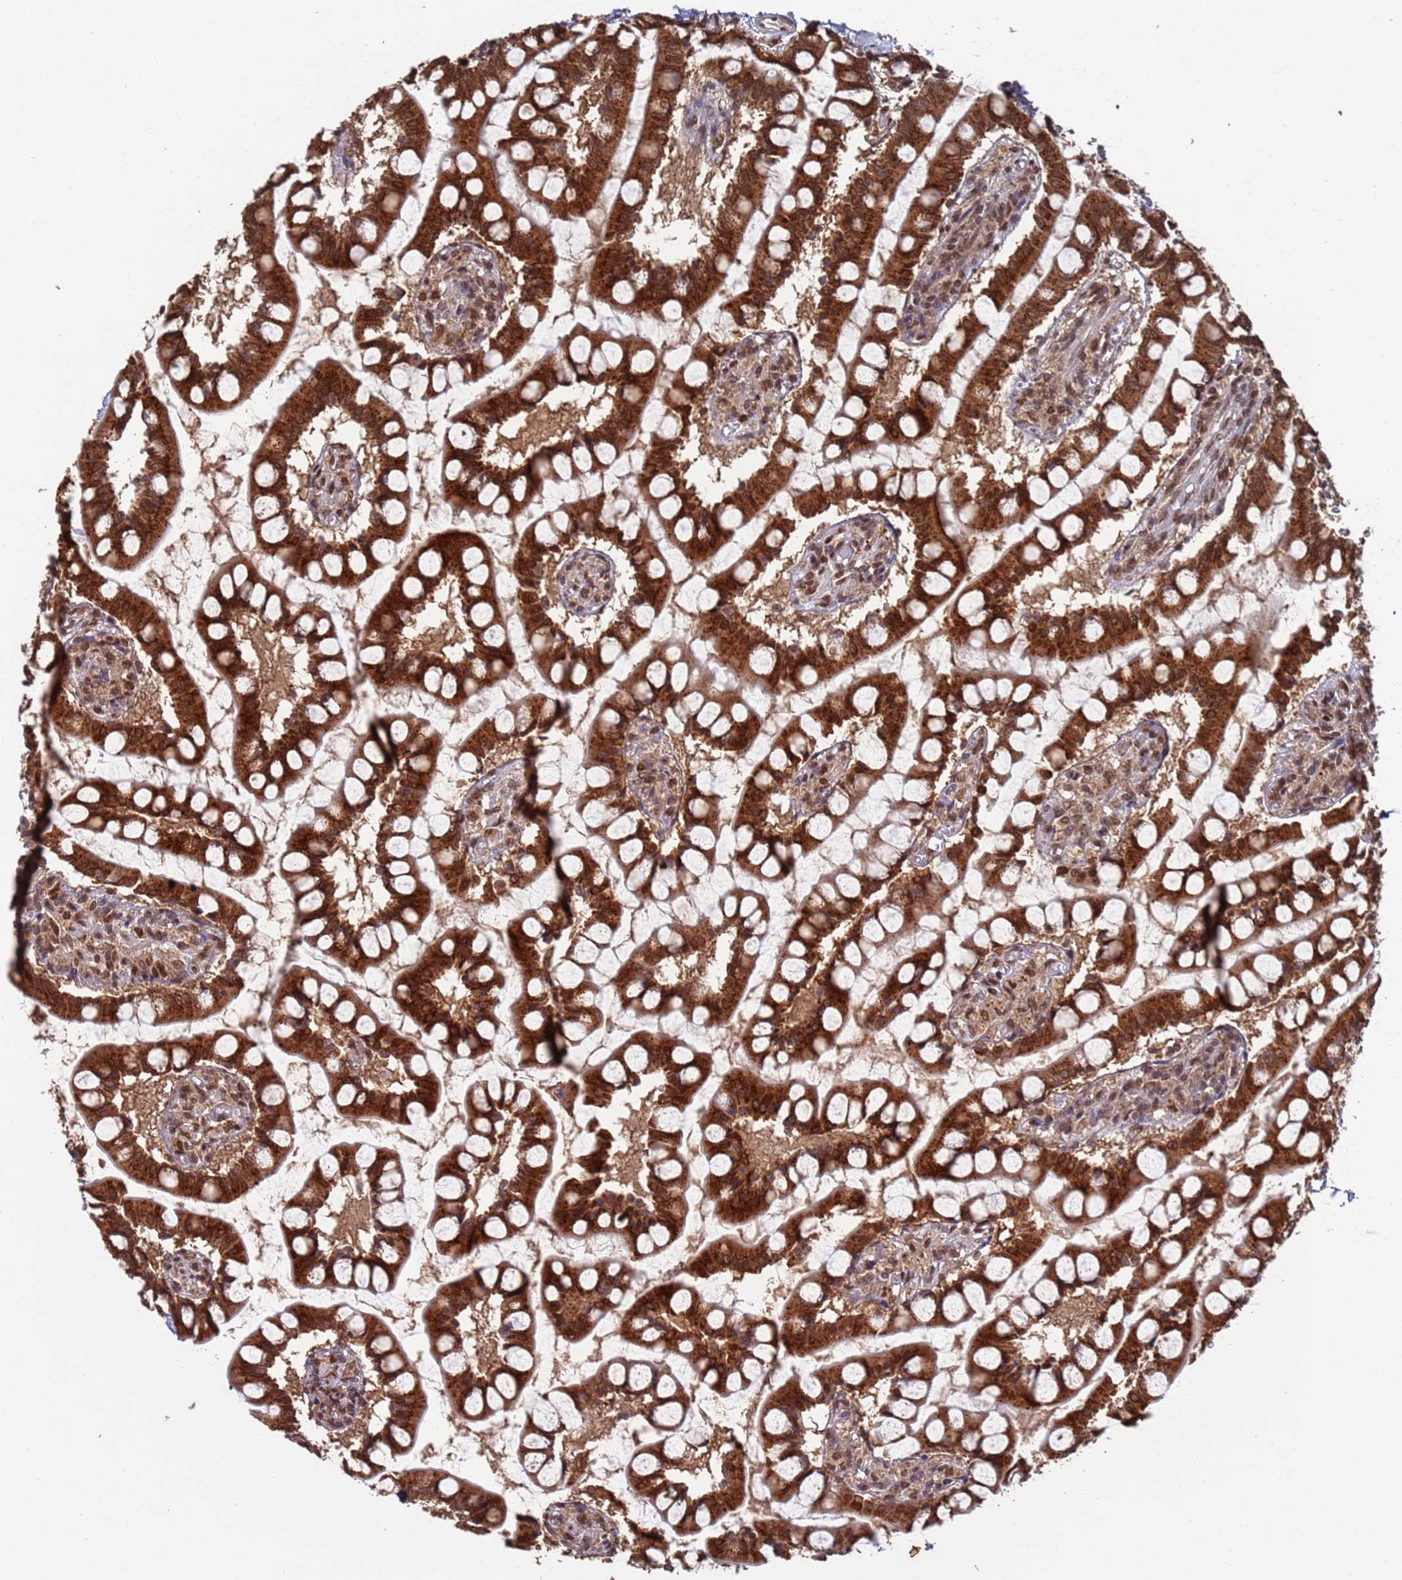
{"staining": {"intensity": "strong", "quantity": ">75%", "location": "cytoplasmic/membranous,nuclear"}, "tissue": "small intestine", "cell_type": "Glandular cells", "image_type": "normal", "snomed": [{"axis": "morphology", "description": "Normal tissue, NOS"}, {"axis": "topography", "description": "Small intestine"}], "caption": "Approximately >75% of glandular cells in benign human small intestine exhibit strong cytoplasmic/membranous,nuclear protein positivity as visualized by brown immunohistochemical staining.", "gene": "FUBP3", "patient": {"sex": "male", "age": 52}}